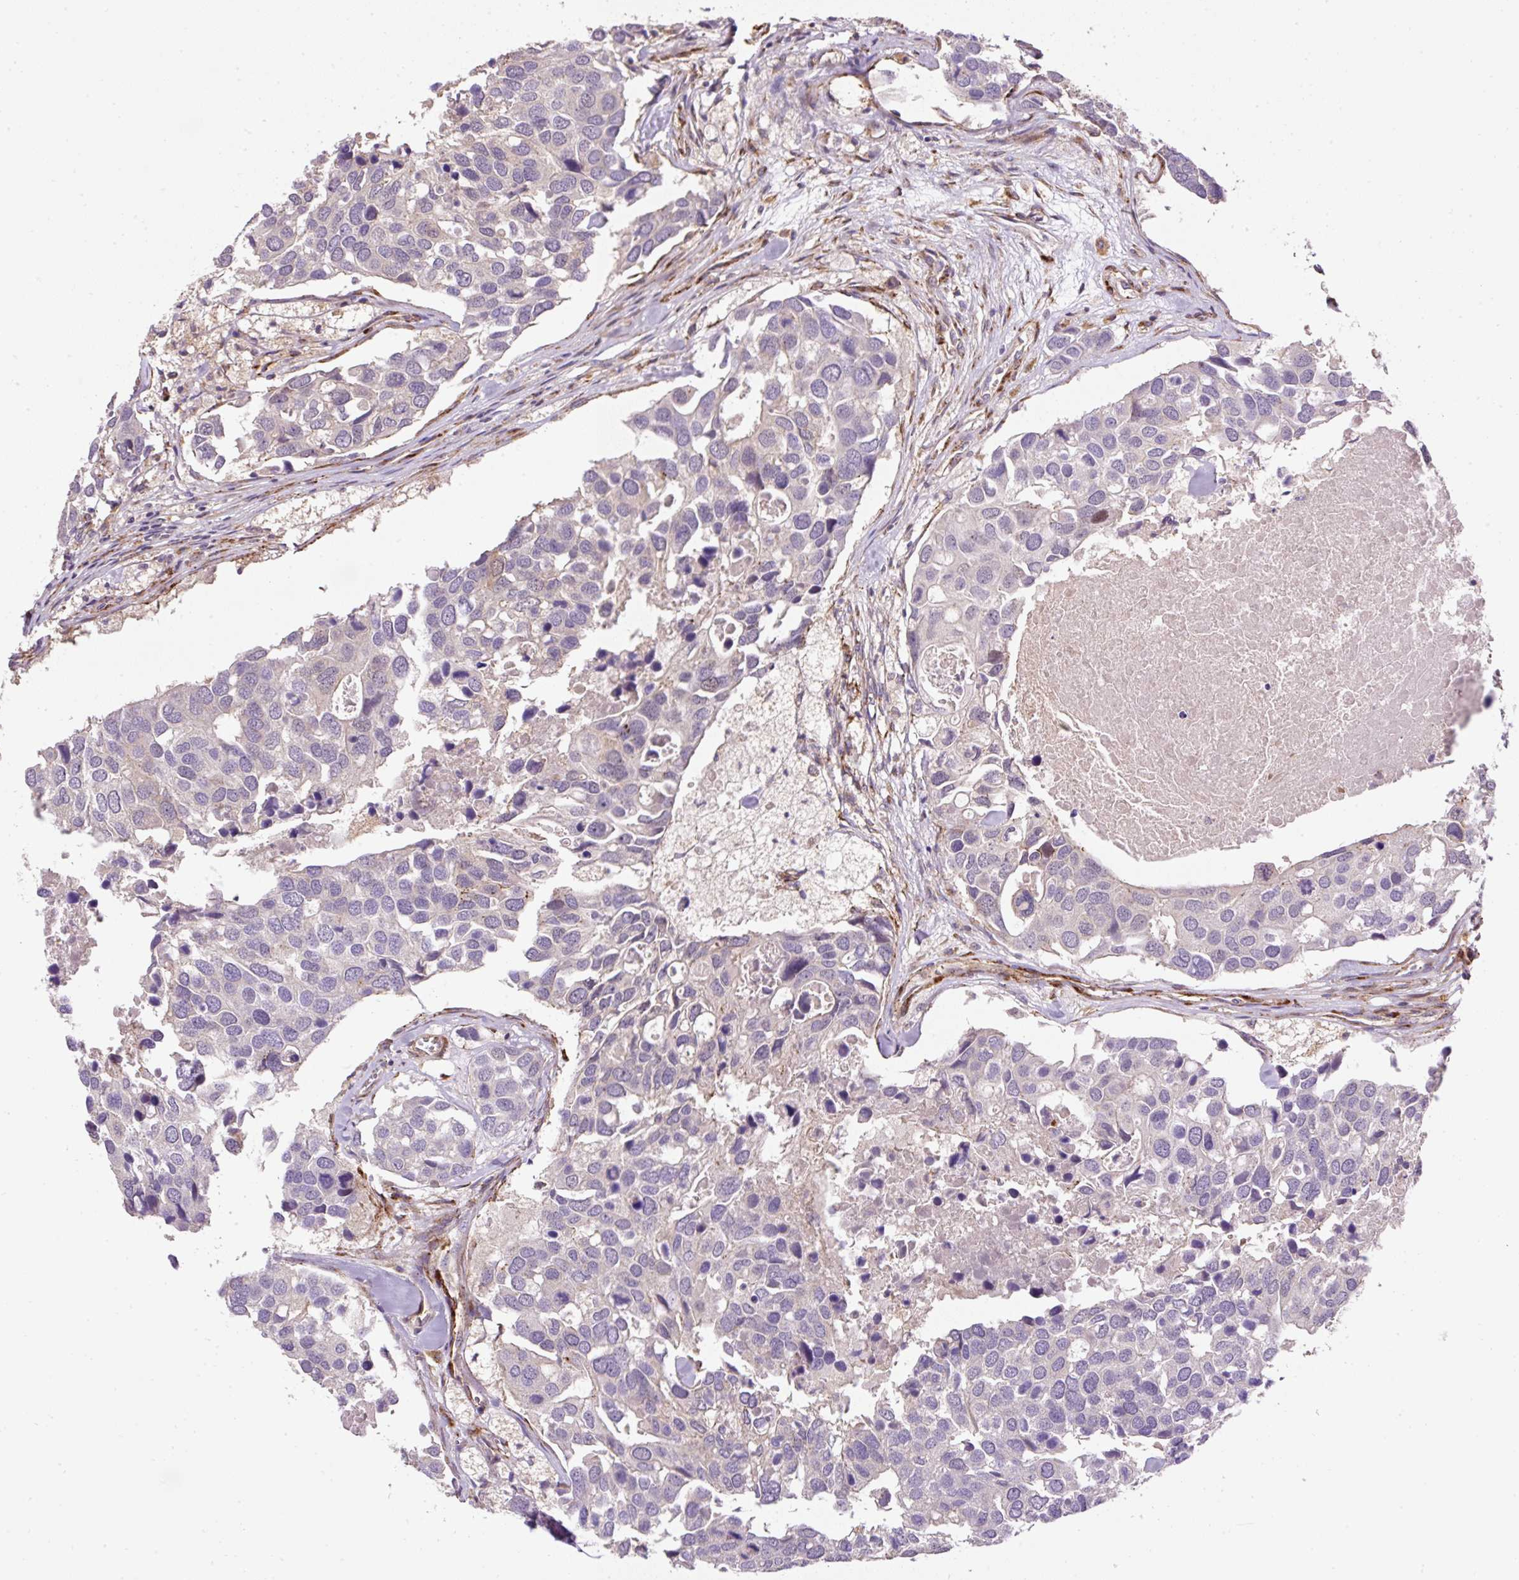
{"staining": {"intensity": "negative", "quantity": "none", "location": "none"}, "tissue": "breast cancer", "cell_type": "Tumor cells", "image_type": "cancer", "snomed": [{"axis": "morphology", "description": "Duct carcinoma"}, {"axis": "topography", "description": "Breast"}], "caption": "DAB immunohistochemical staining of breast invasive ductal carcinoma reveals no significant expression in tumor cells. (DAB immunohistochemistry (IHC) visualized using brightfield microscopy, high magnification).", "gene": "RNF170", "patient": {"sex": "female", "age": 83}}